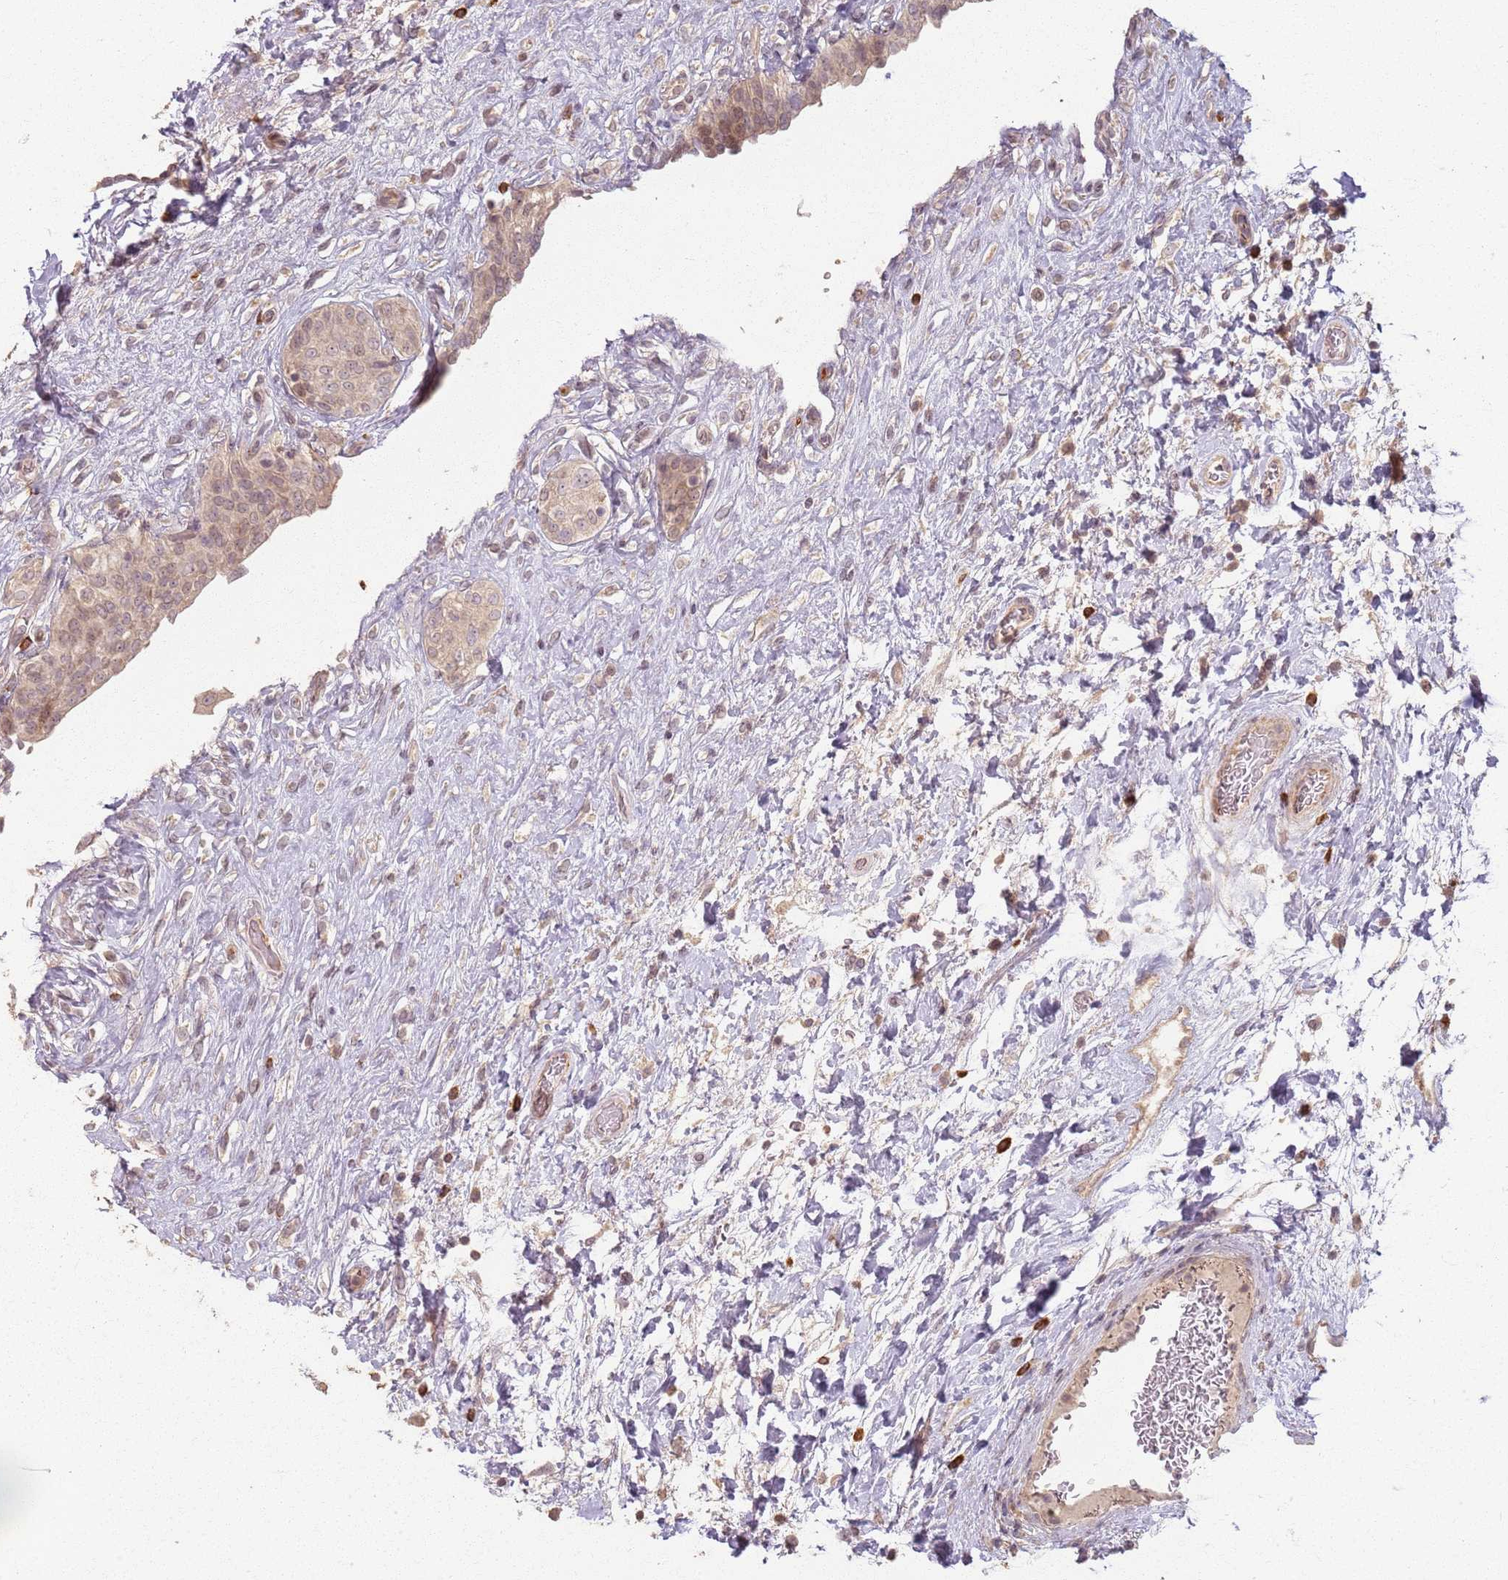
{"staining": {"intensity": "weak", "quantity": ">75%", "location": "cytoplasmic/membranous,nuclear"}, "tissue": "urinary bladder", "cell_type": "Urothelial cells", "image_type": "normal", "snomed": [{"axis": "morphology", "description": "Normal tissue, NOS"}, {"axis": "topography", "description": "Urinary bladder"}], "caption": "The micrograph exhibits a brown stain indicating the presence of a protein in the cytoplasmic/membranous,nuclear of urothelial cells in urinary bladder. The staining was performed using DAB (3,3'-diaminobenzidine), with brown indicating positive protein expression. Nuclei are stained blue with hematoxylin.", "gene": "CCDC168", "patient": {"sex": "male", "age": 74}}